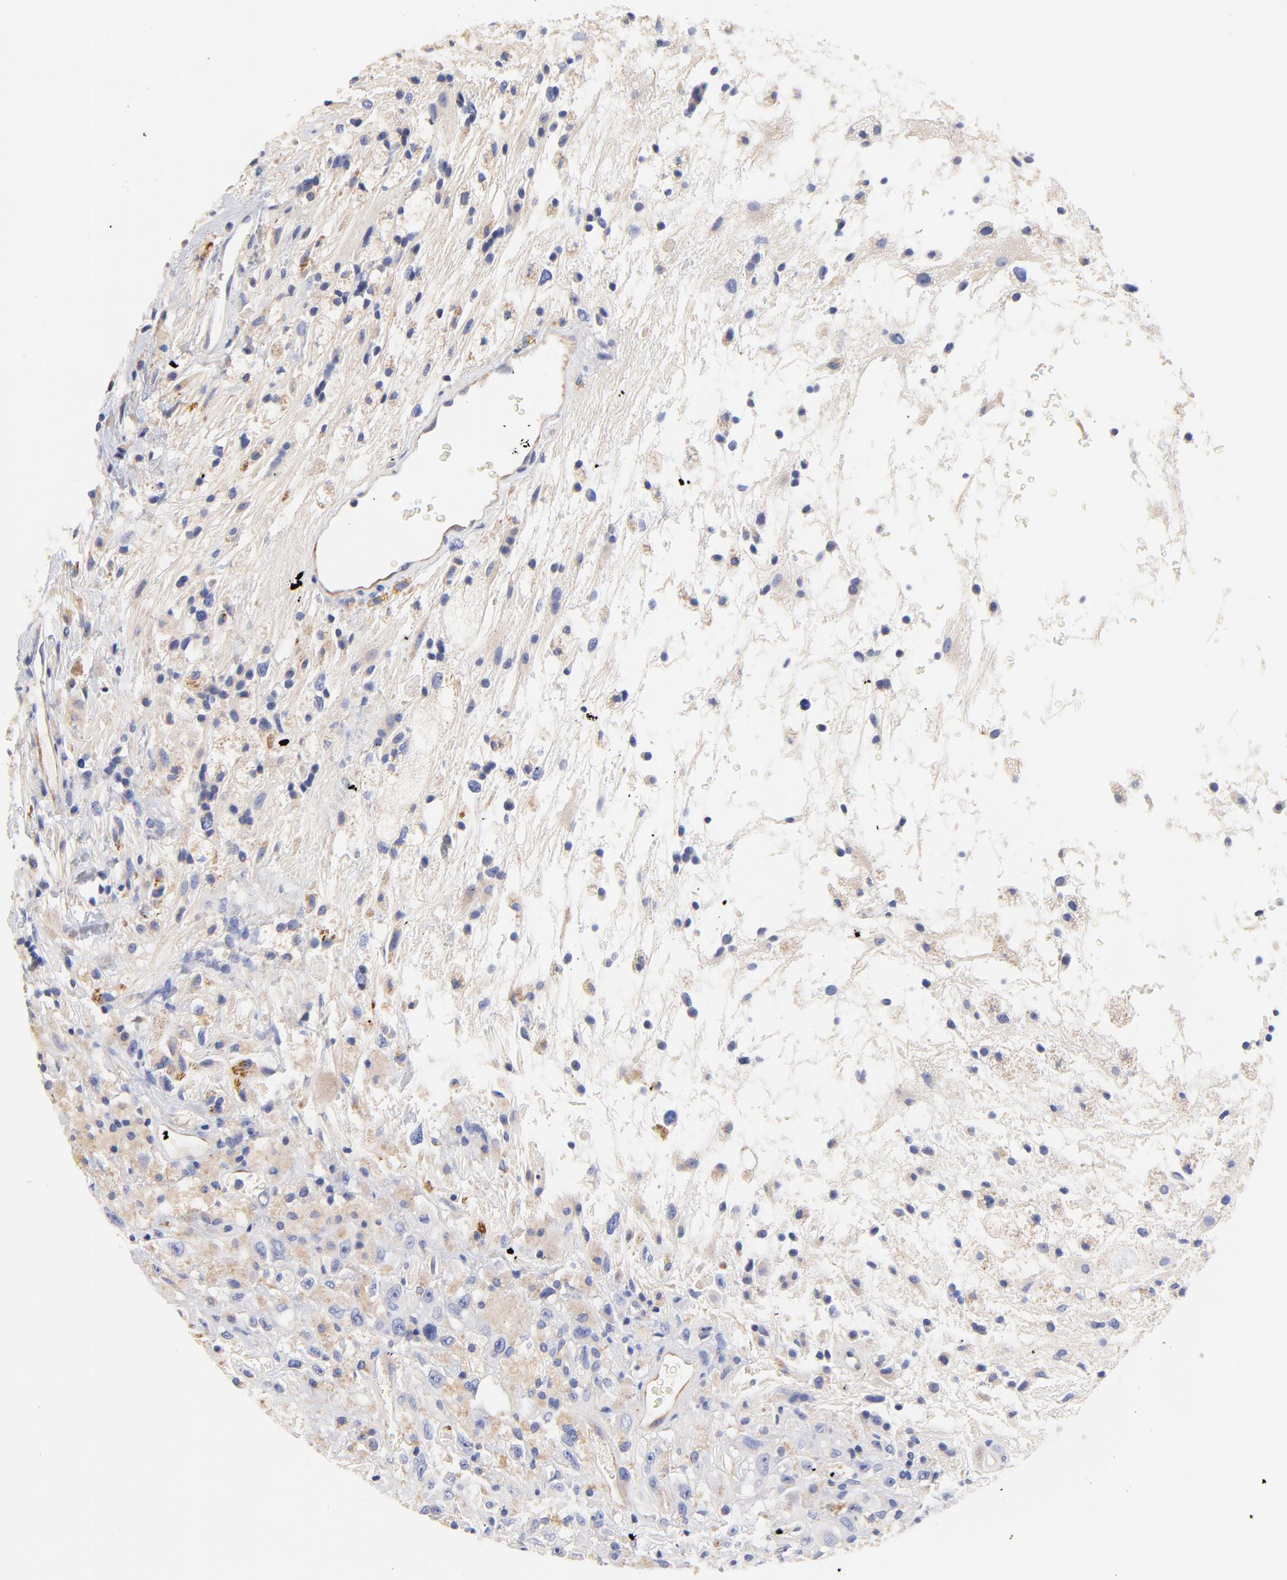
{"staining": {"intensity": "weak", "quantity": "<25%", "location": "cytoplasmic/membranous"}, "tissue": "glioma", "cell_type": "Tumor cells", "image_type": "cancer", "snomed": [{"axis": "morphology", "description": "Glioma, malignant, High grade"}, {"axis": "topography", "description": "Brain"}], "caption": "Tumor cells show no significant protein expression in glioma.", "gene": "HS3ST1", "patient": {"sex": "male", "age": 48}}